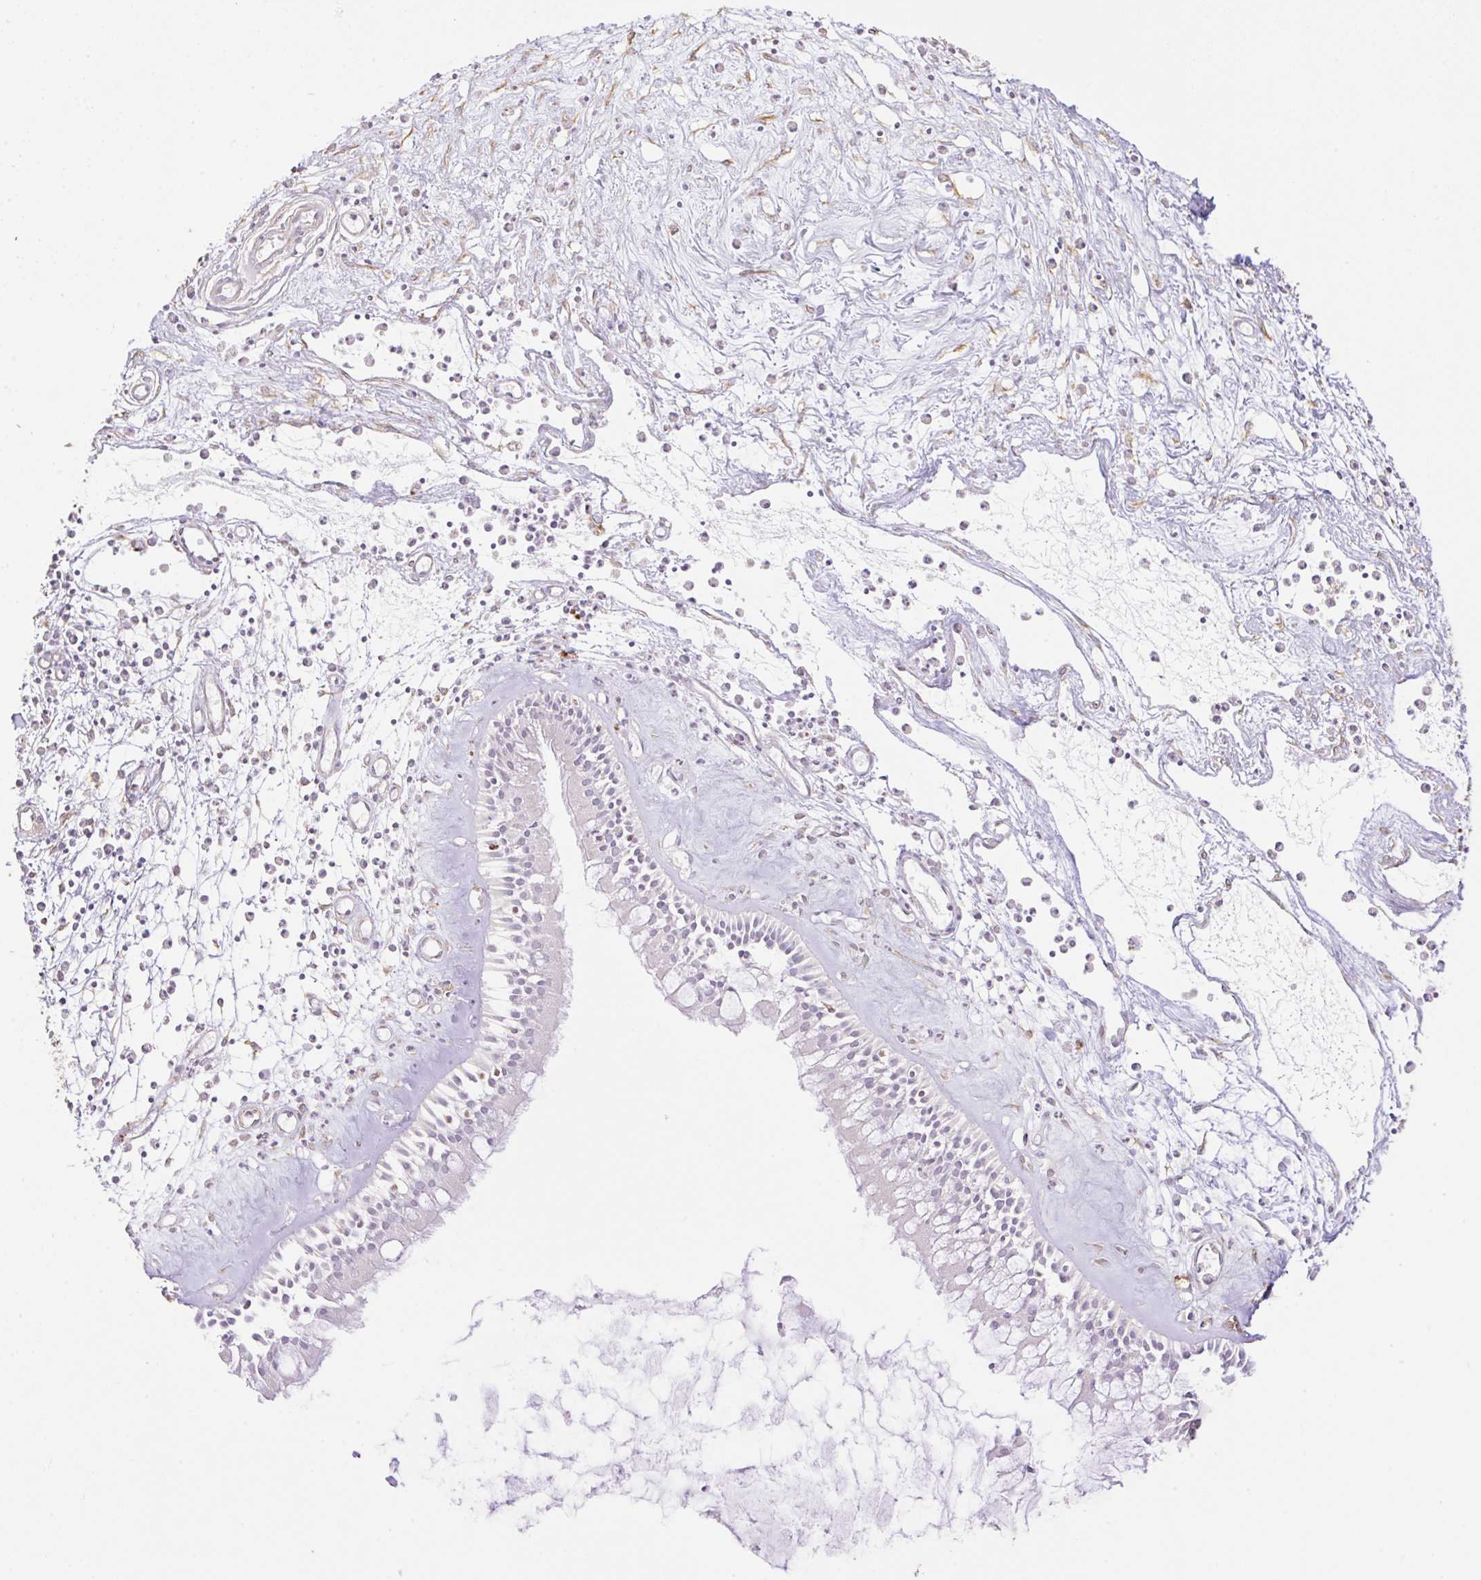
{"staining": {"intensity": "moderate", "quantity": "25%-75%", "location": "cytoplasmic/membranous,nuclear"}, "tissue": "nasopharynx", "cell_type": "Respiratory epithelial cells", "image_type": "normal", "snomed": [{"axis": "morphology", "description": "Normal tissue, NOS"}, {"axis": "morphology", "description": "Inflammation, NOS"}, {"axis": "topography", "description": "Nasopharynx"}], "caption": "IHC (DAB (3,3'-diaminobenzidine)) staining of benign nasopharynx demonstrates moderate cytoplasmic/membranous,nuclear protein expression in approximately 25%-75% of respiratory epithelial cells.", "gene": "VPS25", "patient": {"sex": "male", "age": 61}}